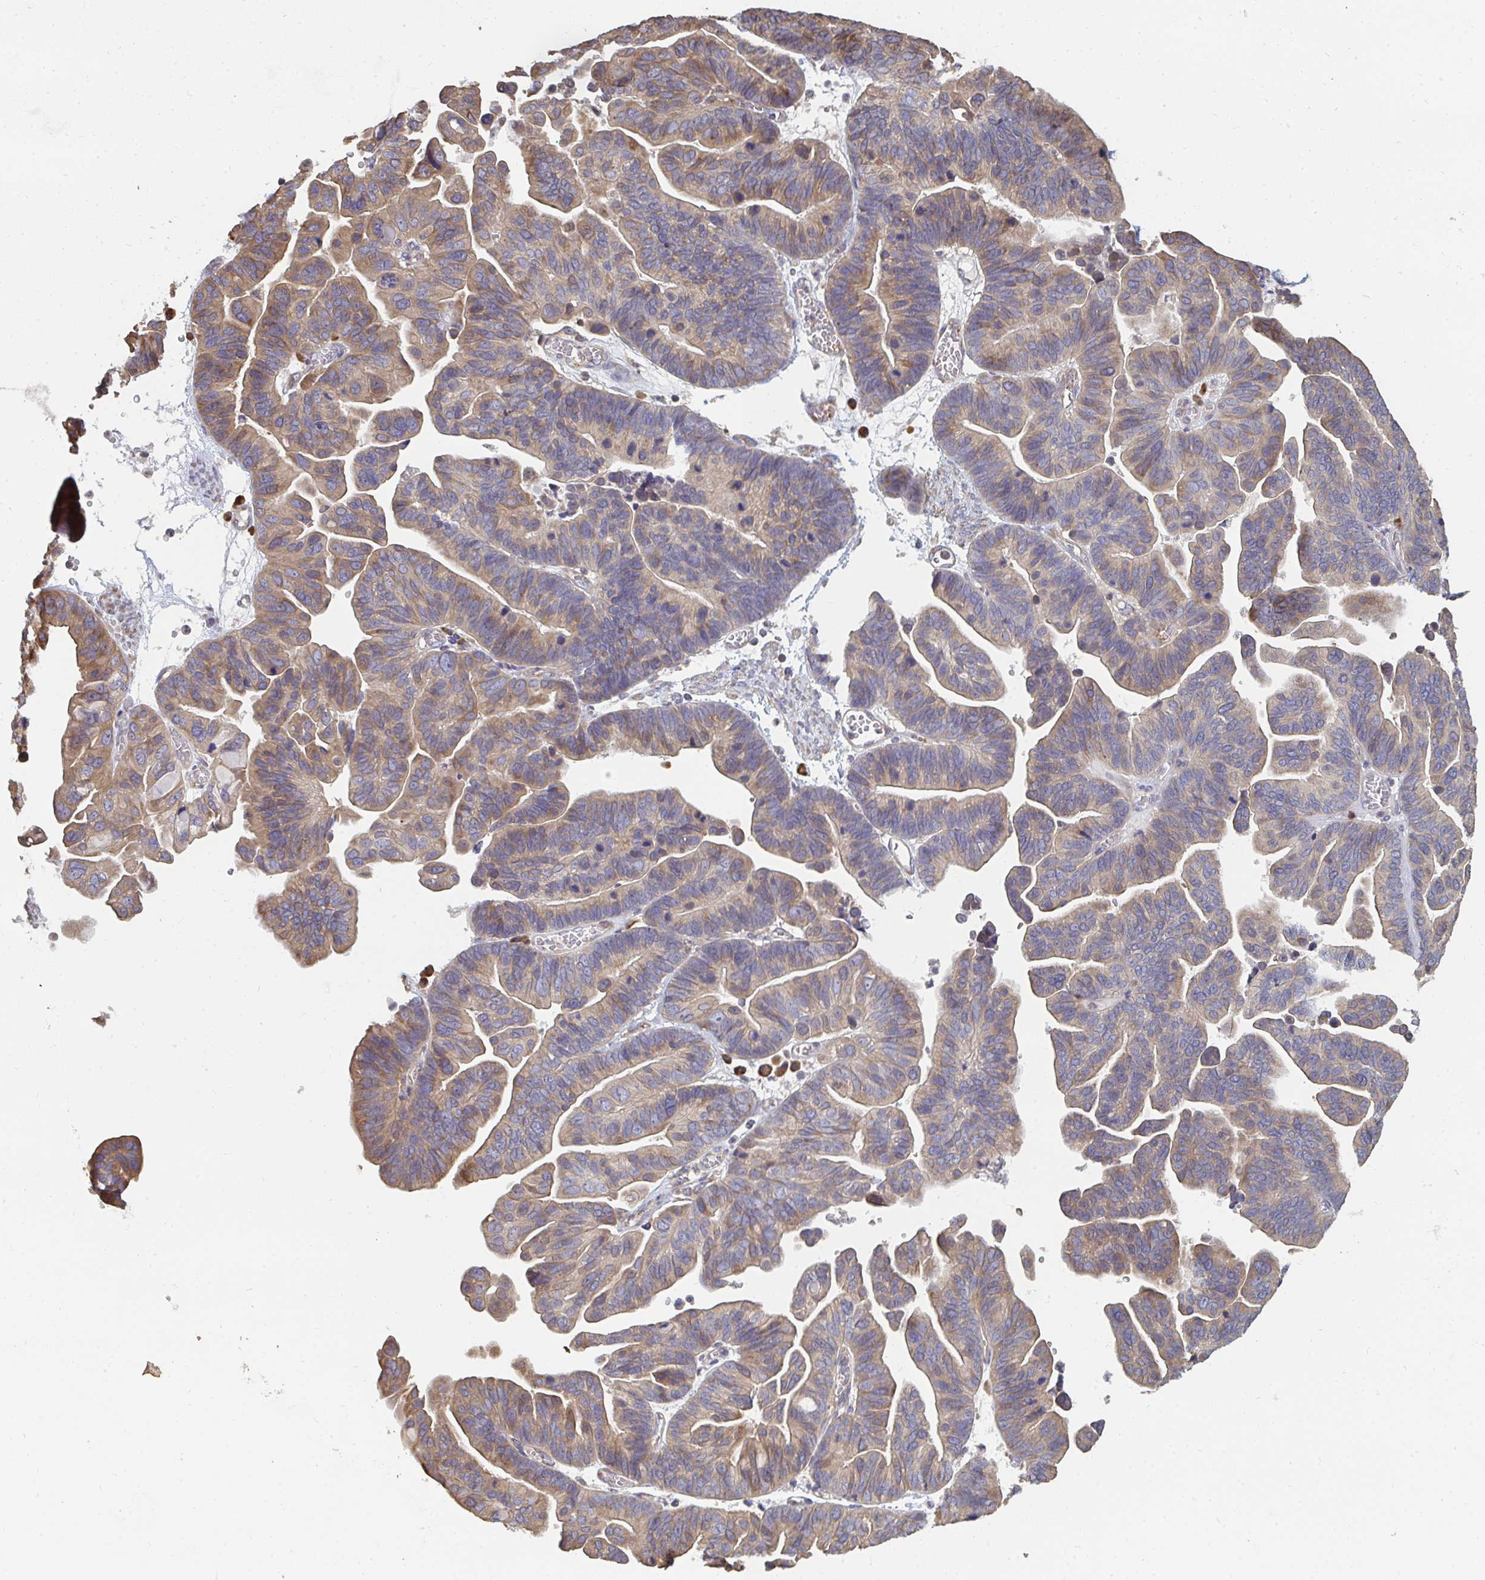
{"staining": {"intensity": "moderate", "quantity": "25%-75%", "location": "cytoplasmic/membranous"}, "tissue": "ovarian cancer", "cell_type": "Tumor cells", "image_type": "cancer", "snomed": [{"axis": "morphology", "description": "Cystadenocarcinoma, serous, NOS"}, {"axis": "topography", "description": "Ovary"}], "caption": "A brown stain shows moderate cytoplasmic/membranous expression of a protein in human ovarian cancer tumor cells.", "gene": "ZFYVE28", "patient": {"sex": "female", "age": 56}}